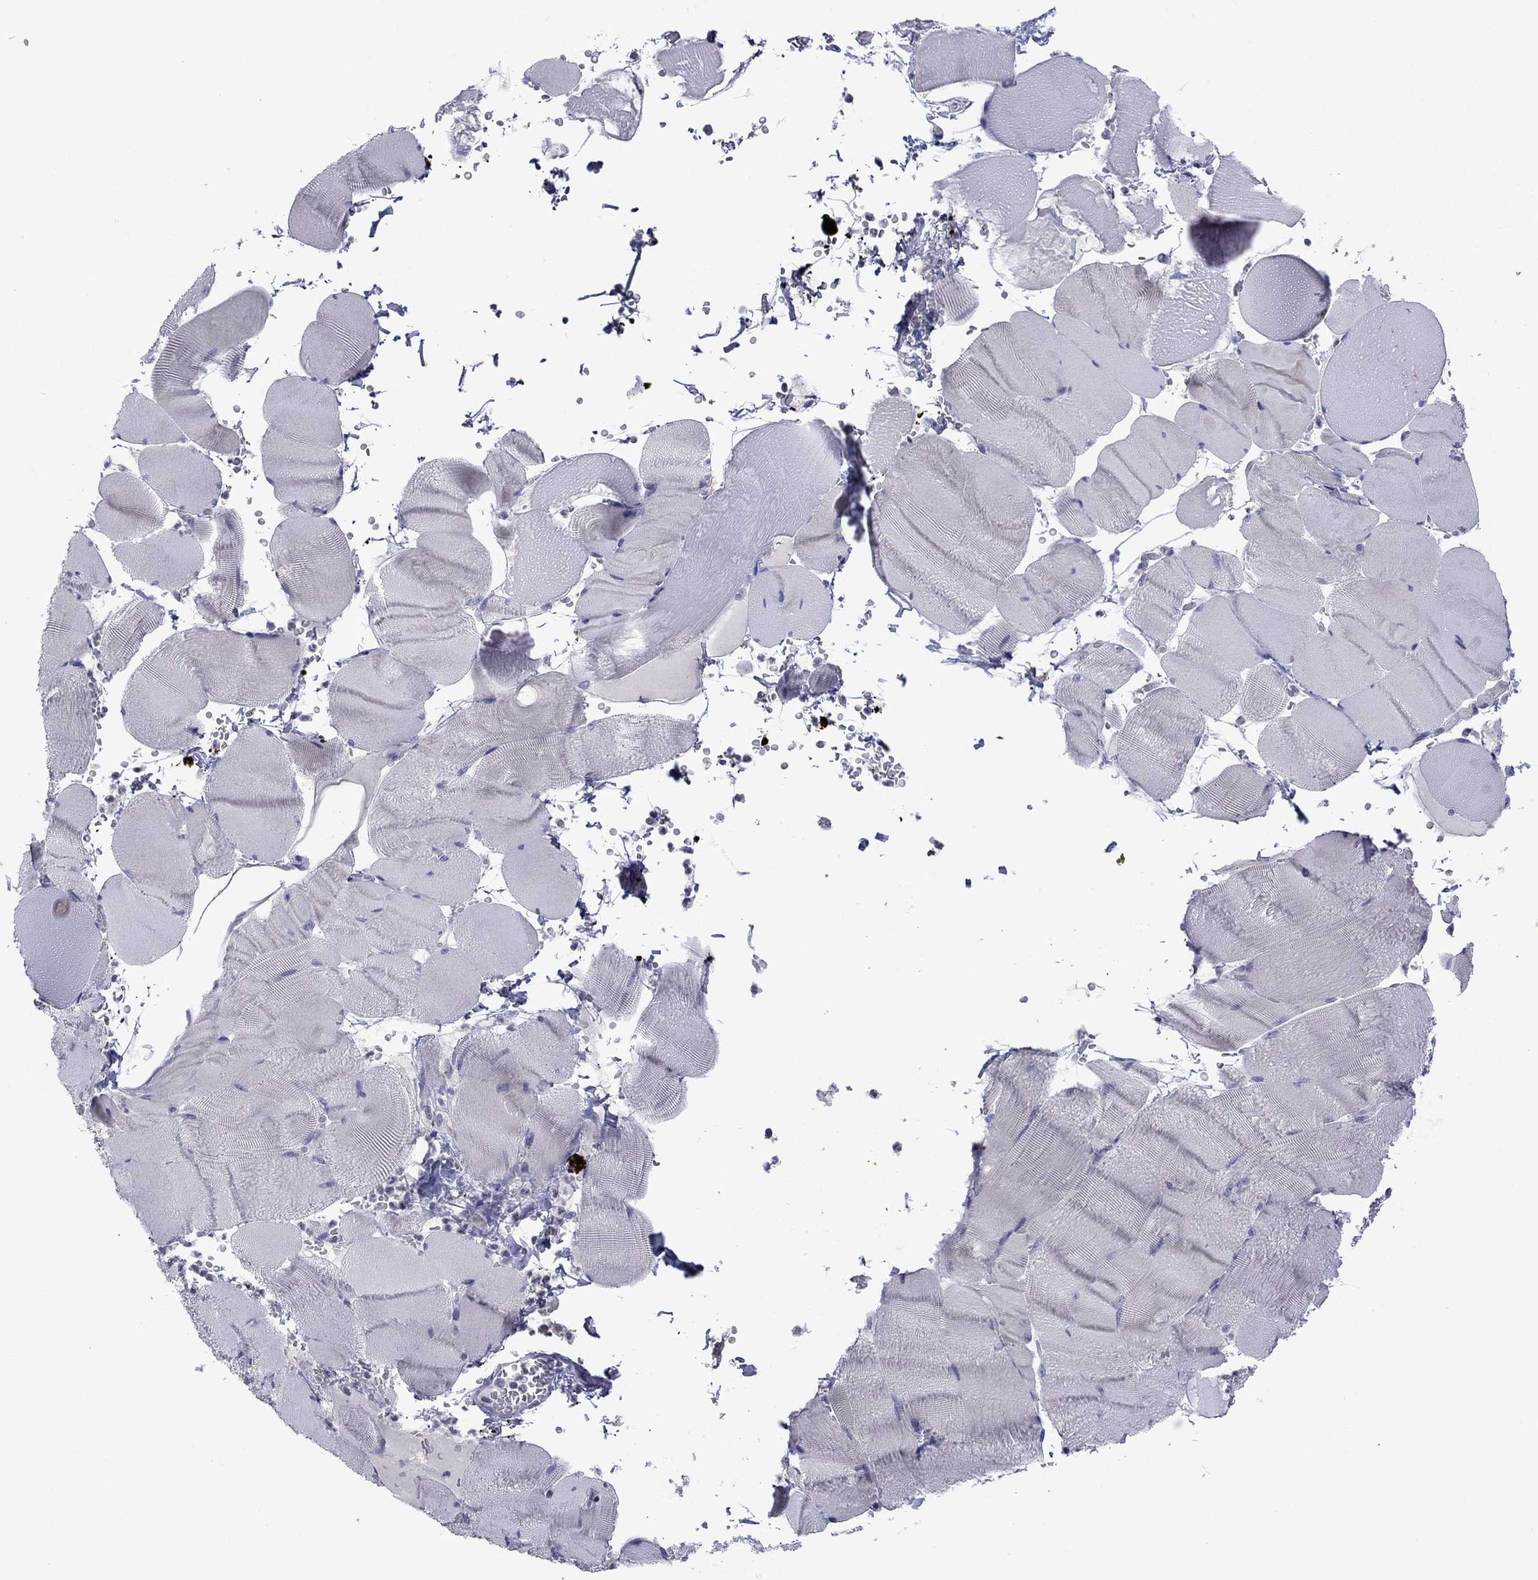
{"staining": {"intensity": "negative", "quantity": "none", "location": "none"}, "tissue": "skeletal muscle", "cell_type": "Myocytes", "image_type": "normal", "snomed": [{"axis": "morphology", "description": "Normal tissue, NOS"}, {"axis": "topography", "description": "Skeletal muscle"}], "caption": "This is an immunohistochemistry (IHC) micrograph of normal skeletal muscle. There is no staining in myocytes.", "gene": "TMPRSS11A", "patient": {"sex": "male", "age": 56}}